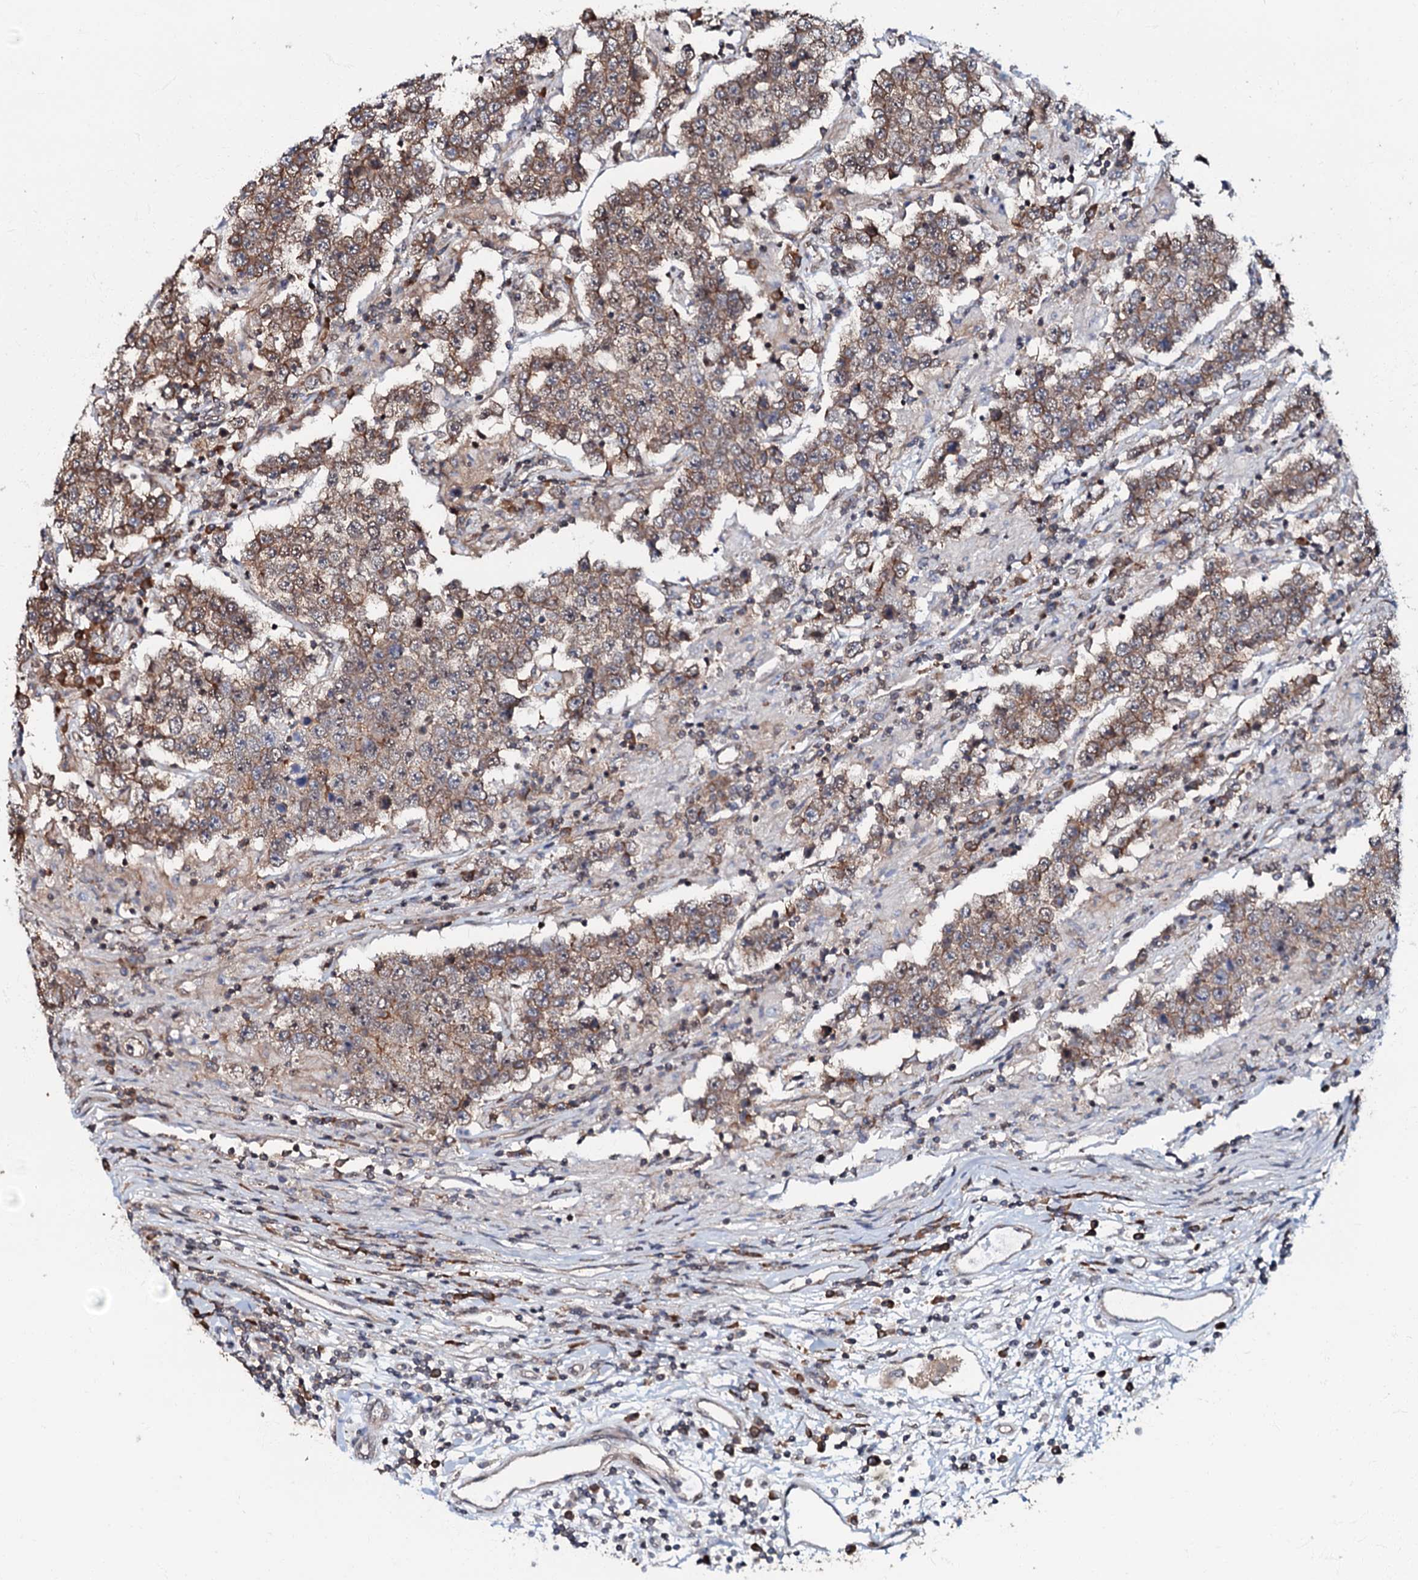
{"staining": {"intensity": "moderate", "quantity": ">75%", "location": "cytoplasmic/membranous"}, "tissue": "testis cancer", "cell_type": "Tumor cells", "image_type": "cancer", "snomed": [{"axis": "morphology", "description": "Normal tissue, NOS"}, {"axis": "morphology", "description": "Urothelial carcinoma, High grade"}, {"axis": "morphology", "description": "Seminoma, NOS"}, {"axis": "morphology", "description": "Carcinoma, Embryonal, NOS"}, {"axis": "topography", "description": "Urinary bladder"}, {"axis": "topography", "description": "Testis"}], "caption": "Moderate cytoplasmic/membranous expression is appreciated in about >75% of tumor cells in urothelial carcinoma (high-grade) (testis). (Brightfield microscopy of DAB IHC at high magnification).", "gene": "OSBP", "patient": {"sex": "male", "age": 41}}